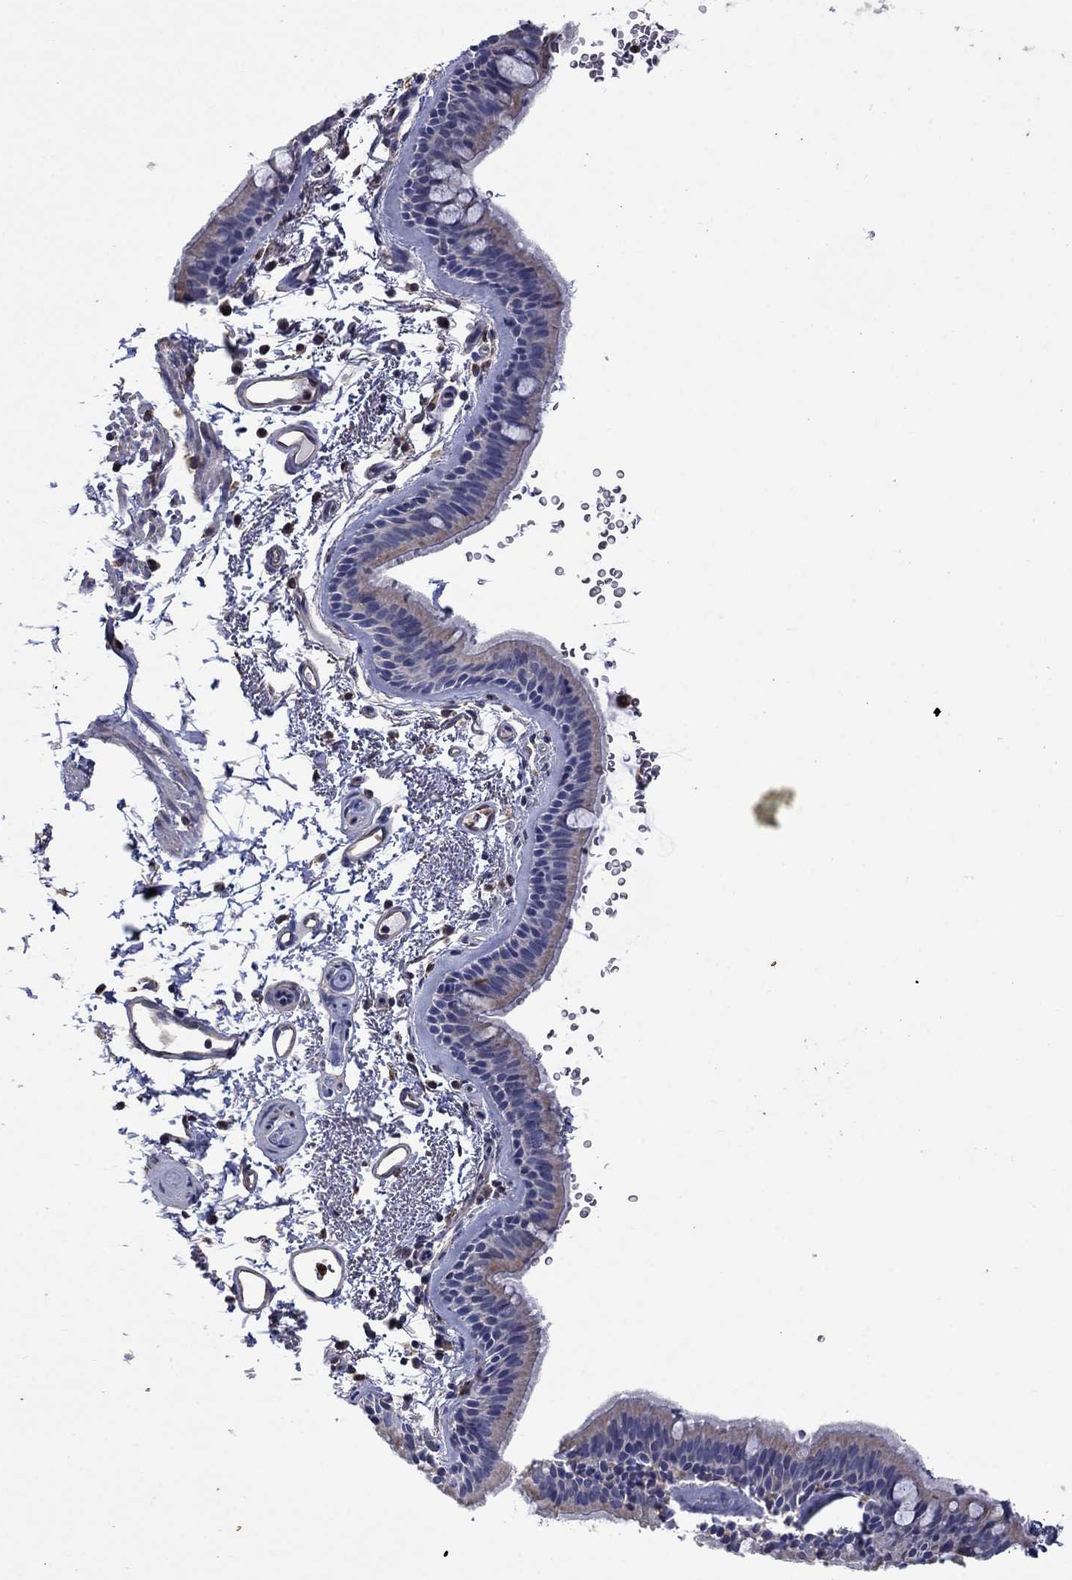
{"staining": {"intensity": "weak", "quantity": "25%-75%", "location": "cytoplasmic/membranous"}, "tissue": "bronchus", "cell_type": "Respiratory epithelial cells", "image_type": "normal", "snomed": [{"axis": "morphology", "description": "Normal tissue, NOS"}, {"axis": "topography", "description": "Lymph node"}, {"axis": "topography", "description": "Bronchus"}], "caption": "This is a histology image of immunohistochemistry (IHC) staining of benign bronchus, which shows weak staining in the cytoplasmic/membranous of respiratory epithelial cells.", "gene": "CAMKK2", "patient": {"sex": "female", "age": 70}}